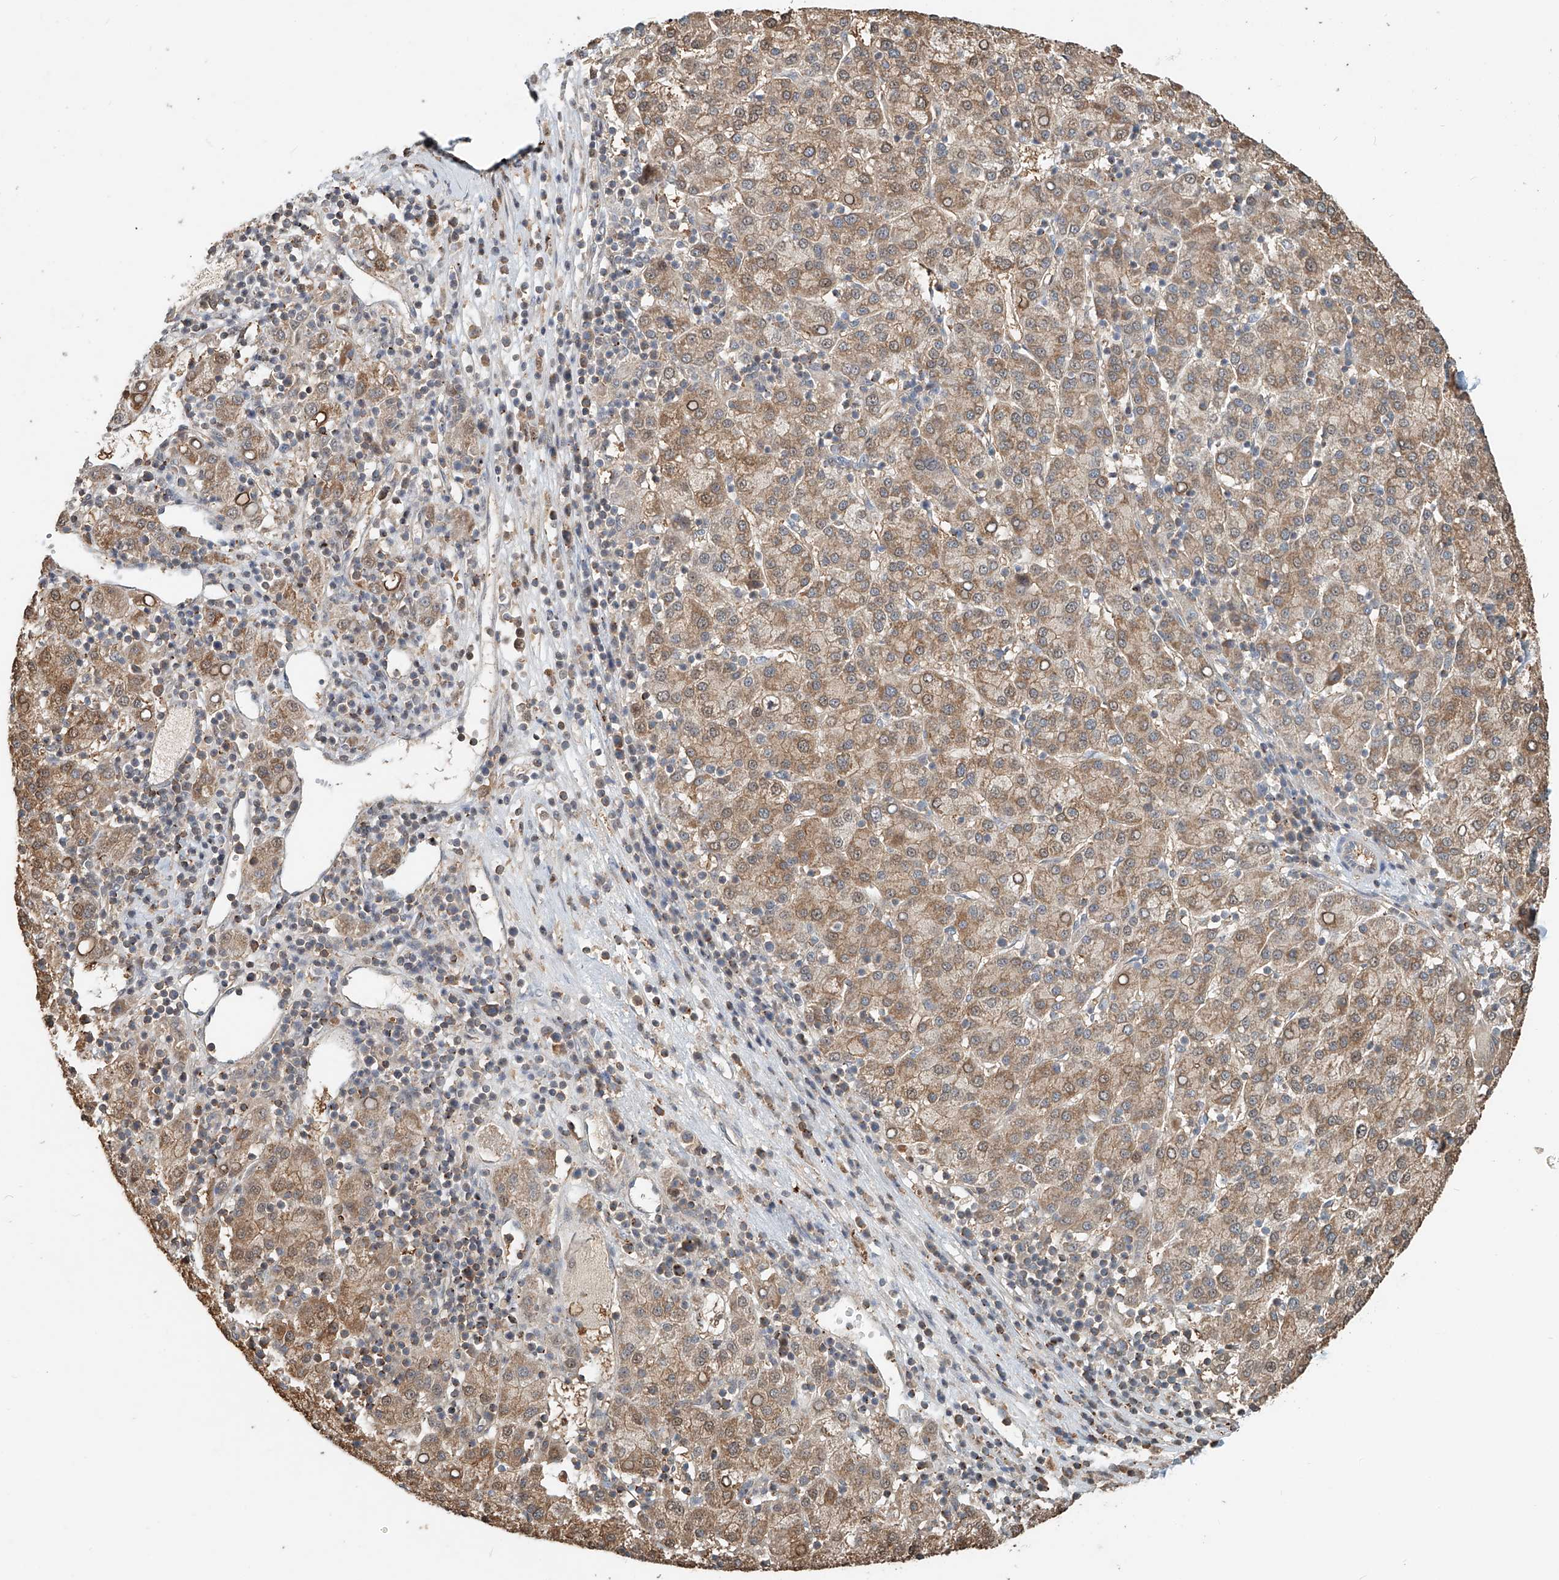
{"staining": {"intensity": "moderate", "quantity": ">75%", "location": "cytoplasmic/membranous"}, "tissue": "liver cancer", "cell_type": "Tumor cells", "image_type": "cancer", "snomed": [{"axis": "morphology", "description": "Carcinoma, Hepatocellular, NOS"}, {"axis": "topography", "description": "Liver"}], "caption": "A brown stain labels moderate cytoplasmic/membranous positivity of a protein in hepatocellular carcinoma (liver) tumor cells.", "gene": "RMND1", "patient": {"sex": "female", "age": 58}}